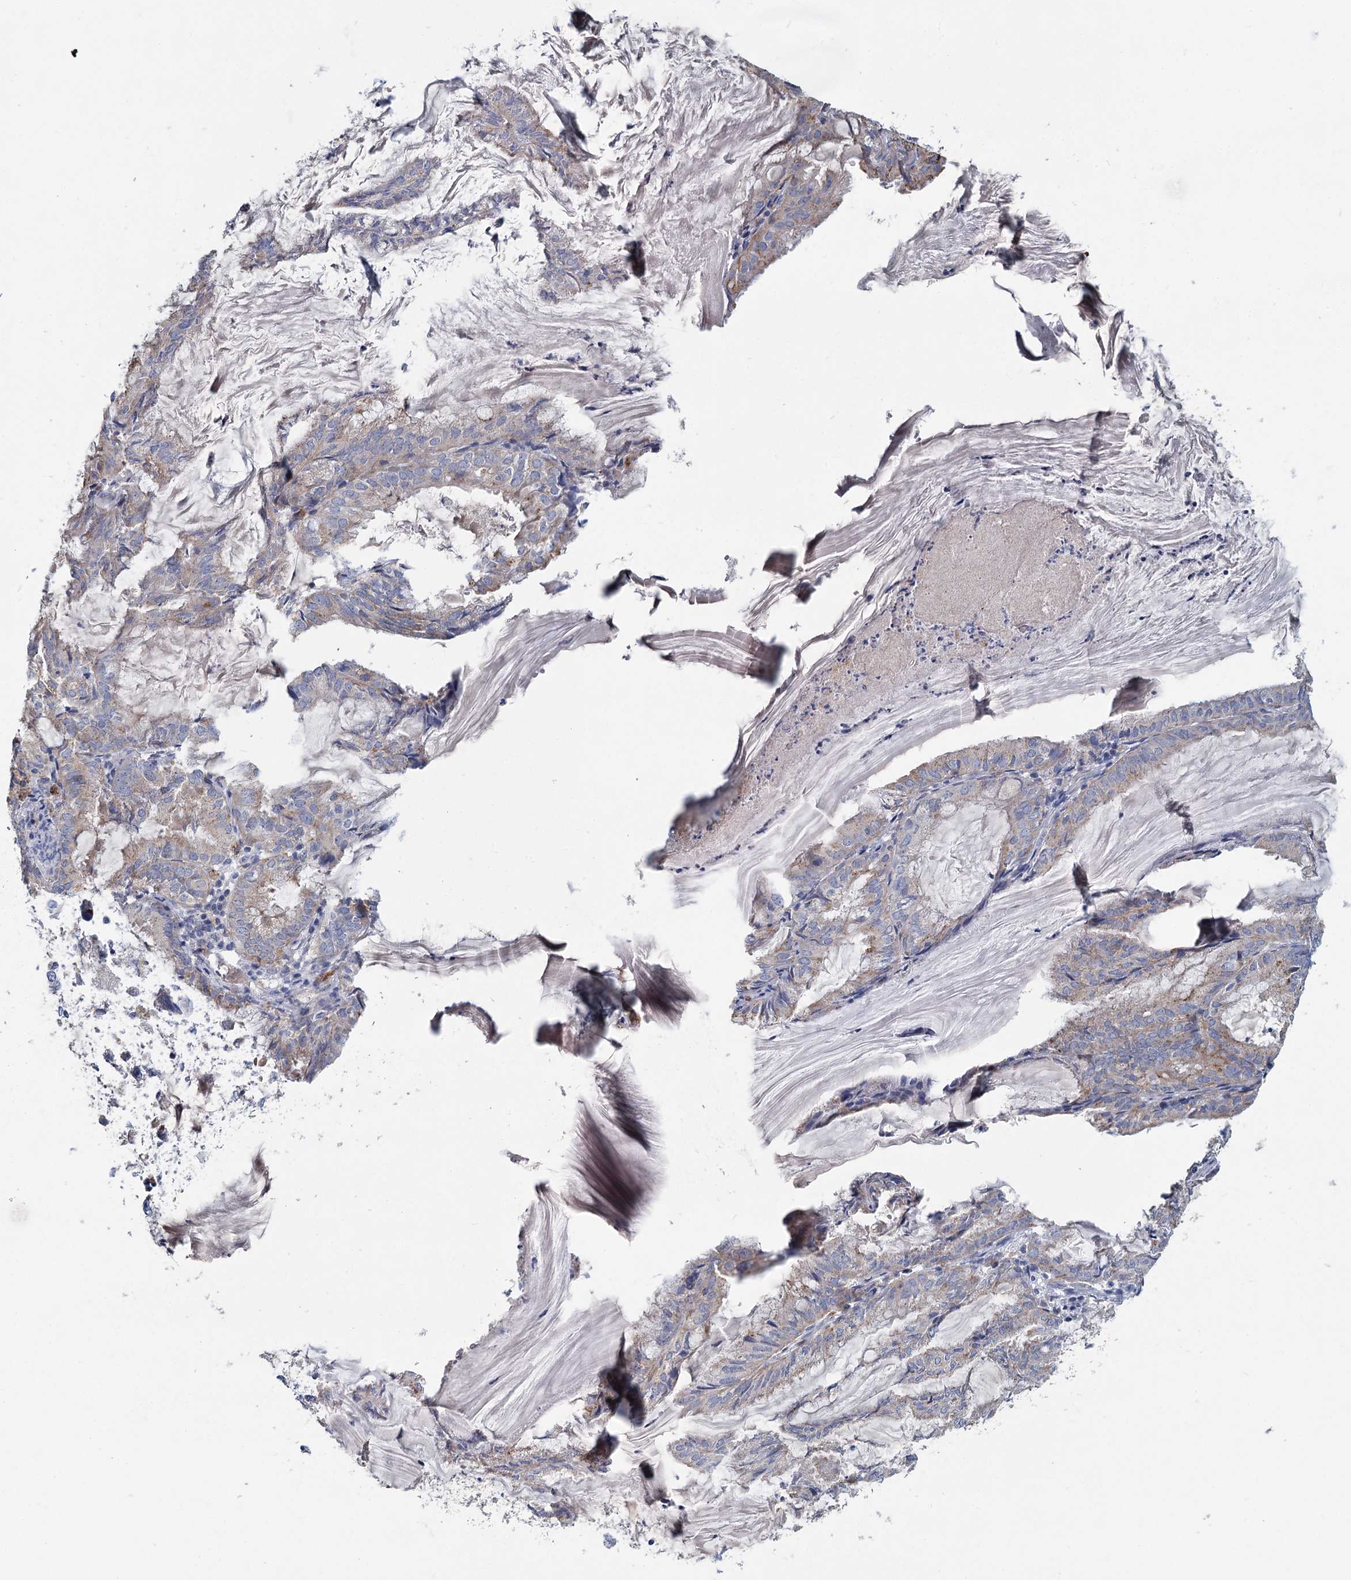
{"staining": {"intensity": "weak", "quantity": "<25%", "location": "cytoplasmic/membranous"}, "tissue": "endometrial cancer", "cell_type": "Tumor cells", "image_type": "cancer", "snomed": [{"axis": "morphology", "description": "Adenocarcinoma, NOS"}, {"axis": "topography", "description": "Endometrium"}], "caption": "A photomicrograph of endometrial cancer stained for a protein shows no brown staining in tumor cells.", "gene": "ANKRD16", "patient": {"sex": "female", "age": 86}}